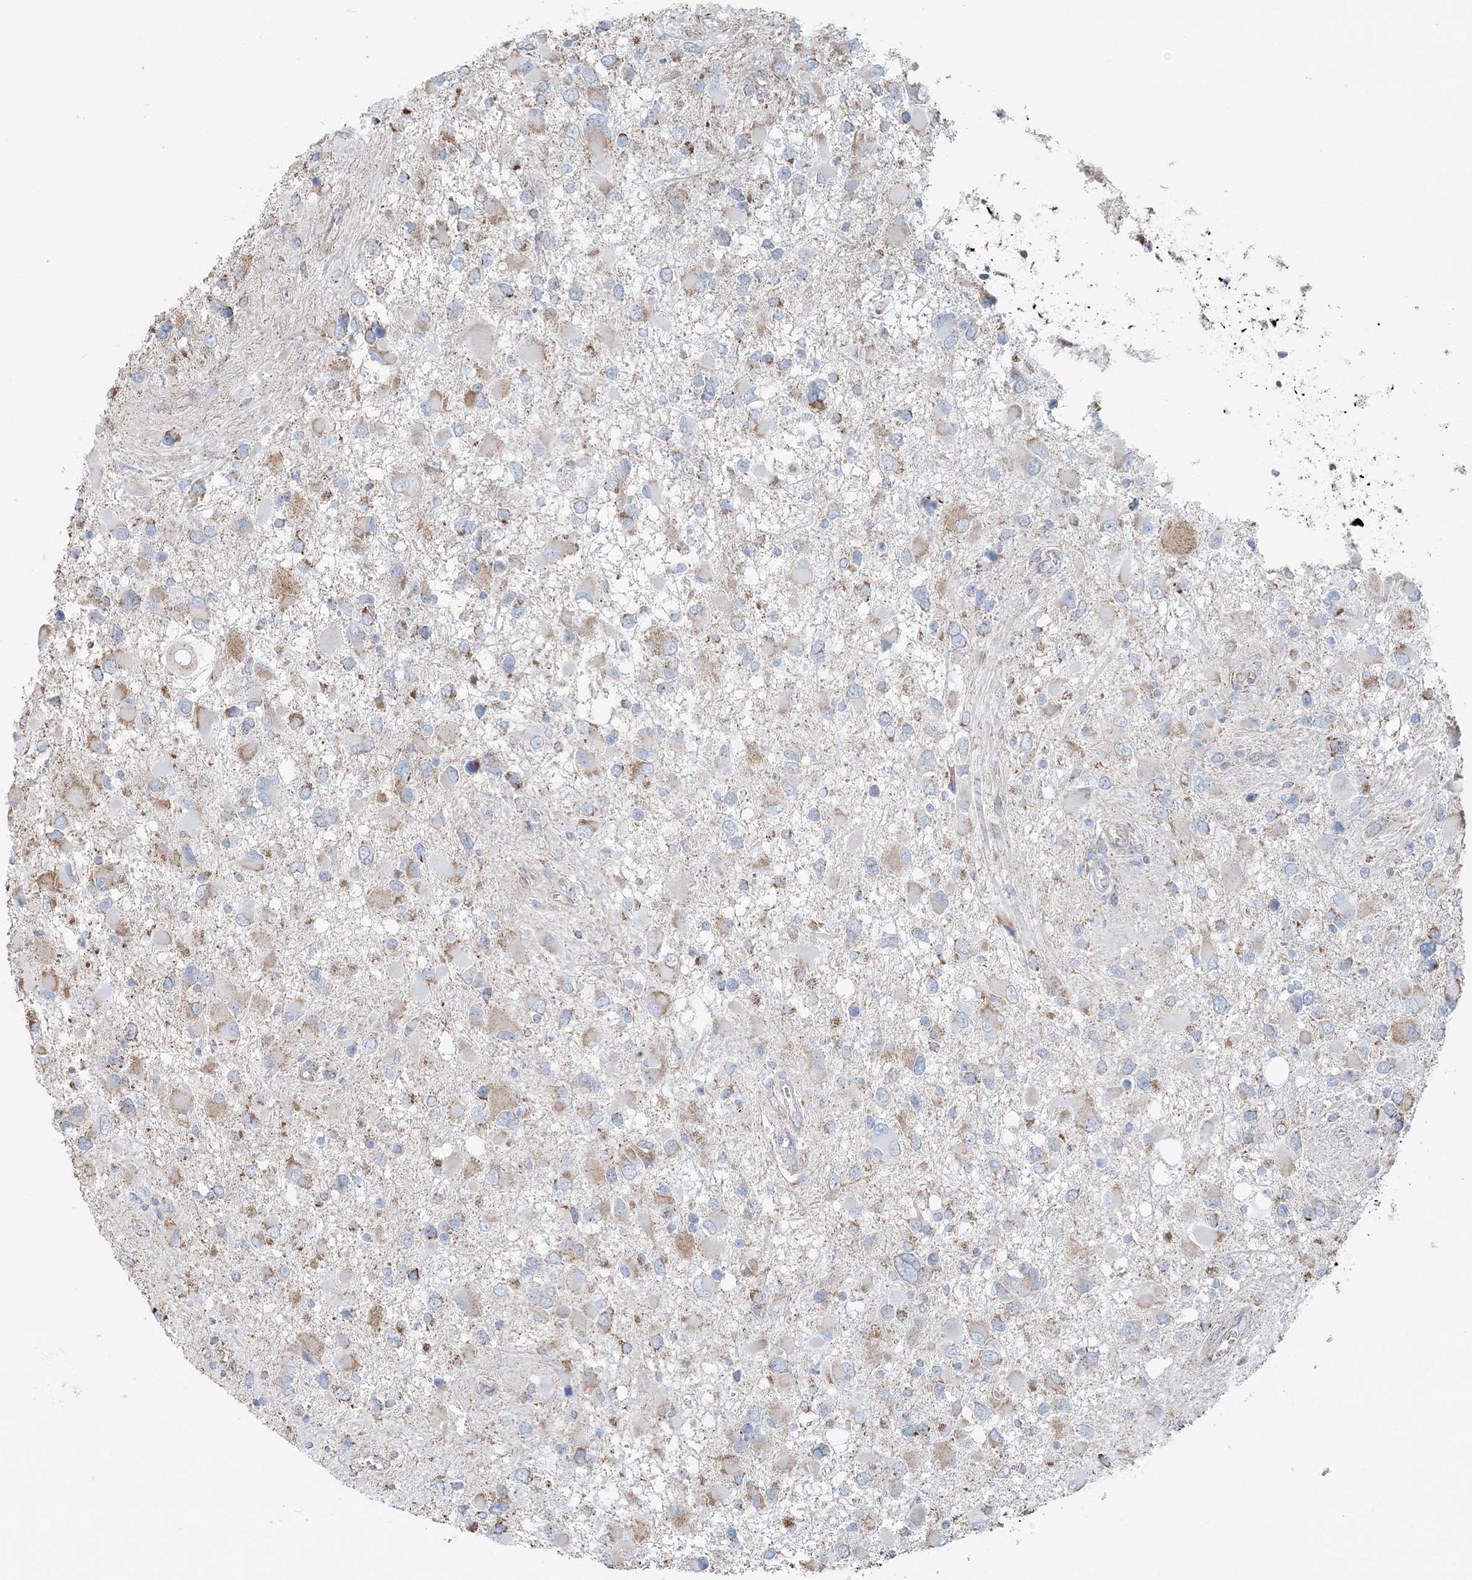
{"staining": {"intensity": "weak", "quantity": "<25%", "location": "cytoplasmic/membranous"}, "tissue": "glioma", "cell_type": "Tumor cells", "image_type": "cancer", "snomed": [{"axis": "morphology", "description": "Glioma, malignant, High grade"}, {"axis": "topography", "description": "Brain"}], "caption": "An immunohistochemistry (IHC) micrograph of glioma is shown. There is no staining in tumor cells of glioma.", "gene": "SLC22A16", "patient": {"sex": "male", "age": 53}}